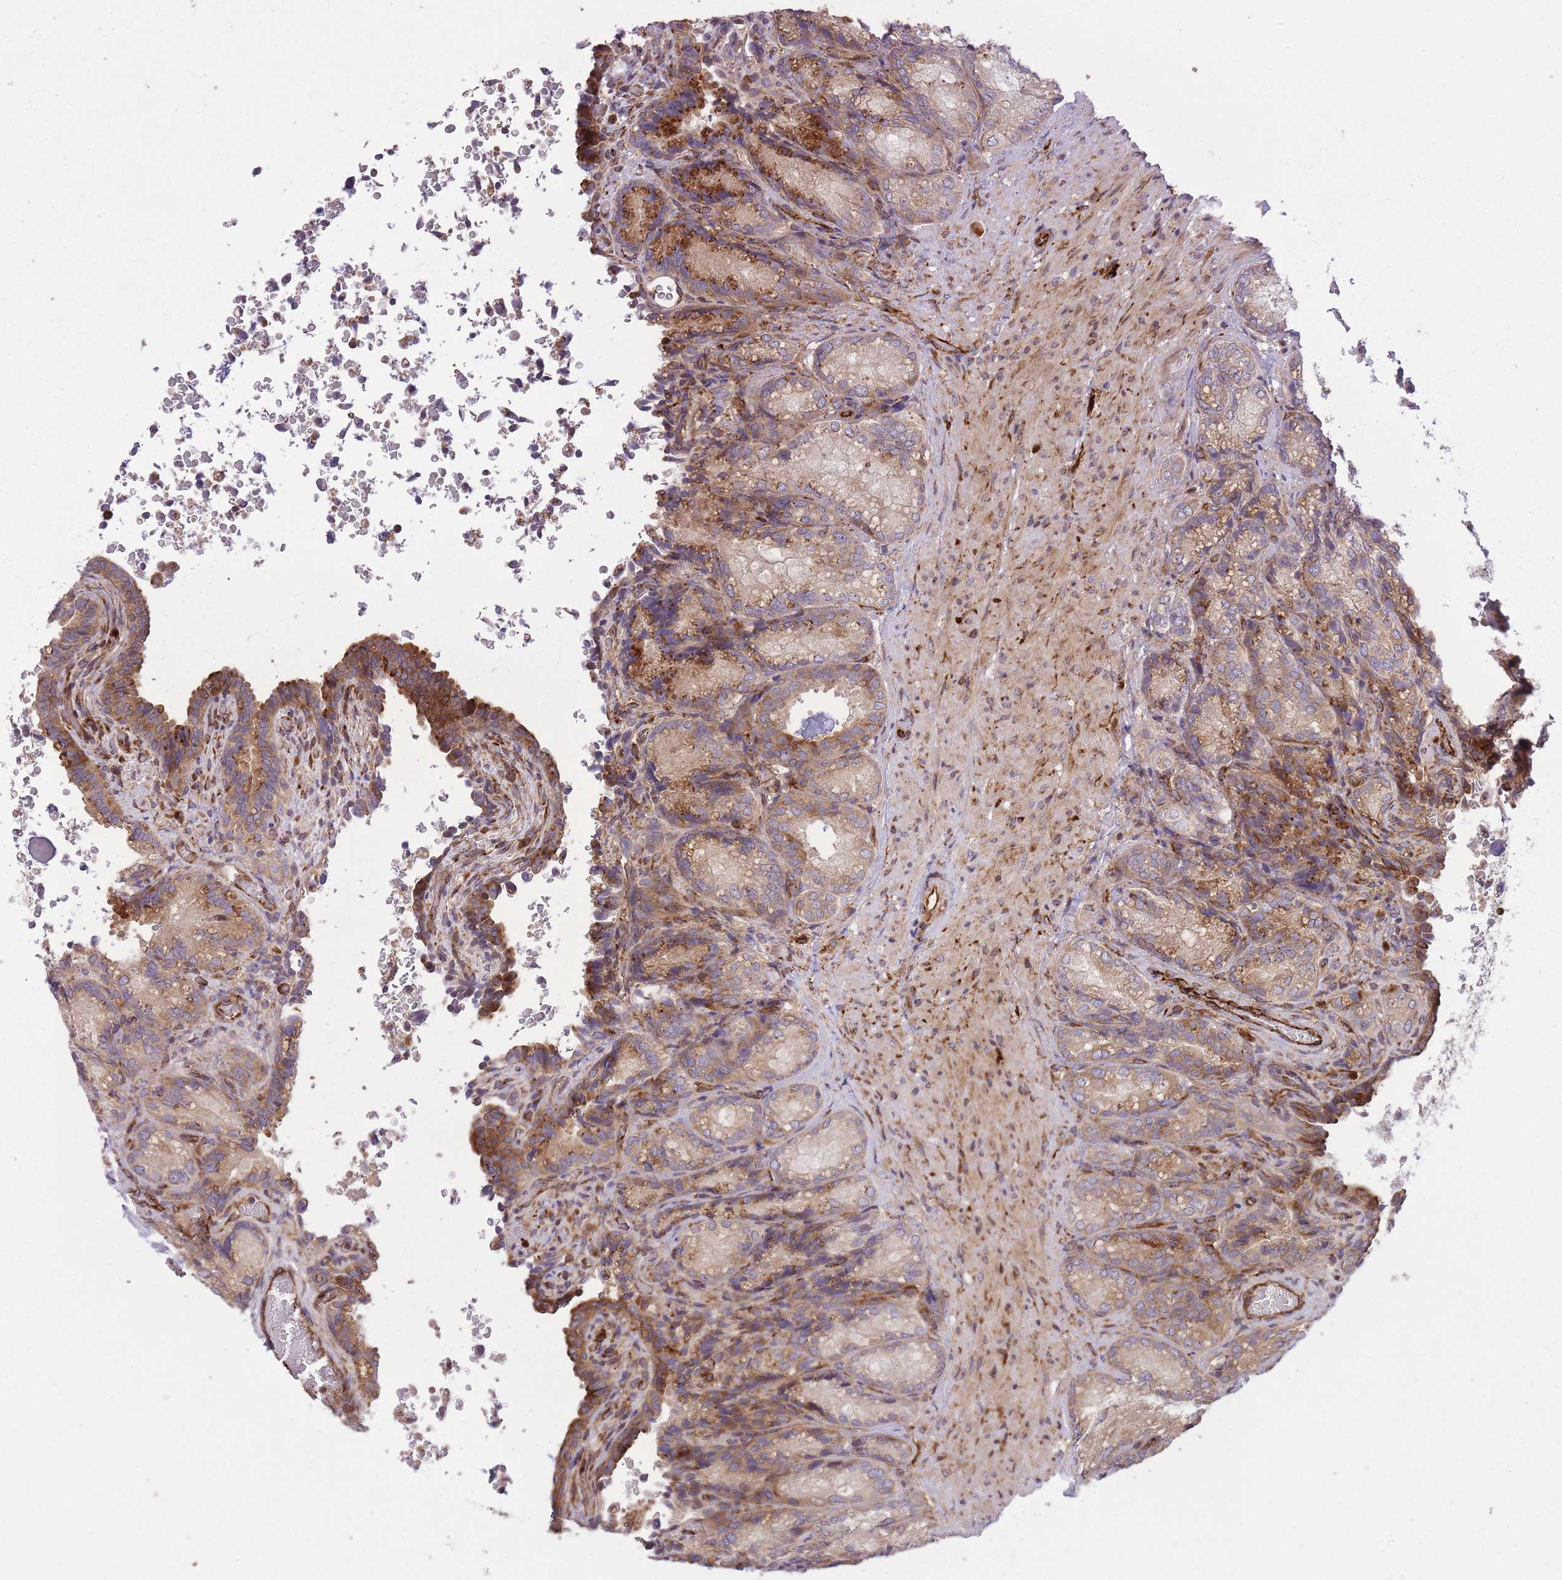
{"staining": {"intensity": "weak", "quantity": "25%-75%", "location": "cytoplasmic/membranous"}, "tissue": "seminal vesicle", "cell_type": "Glandular cells", "image_type": "normal", "snomed": [{"axis": "morphology", "description": "Normal tissue, NOS"}, {"axis": "topography", "description": "Seminal veicle"}], "caption": "The micrograph displays staining of unremarkable seminal vesicle, revealing weak cytoplasmic/membranous protein staining (brown color) within glandular cells. (DAB = brown stain, brightfield microscopy at high magnification).", "gene": "CISH", "patient": {"sex": "male", "age": 58}}